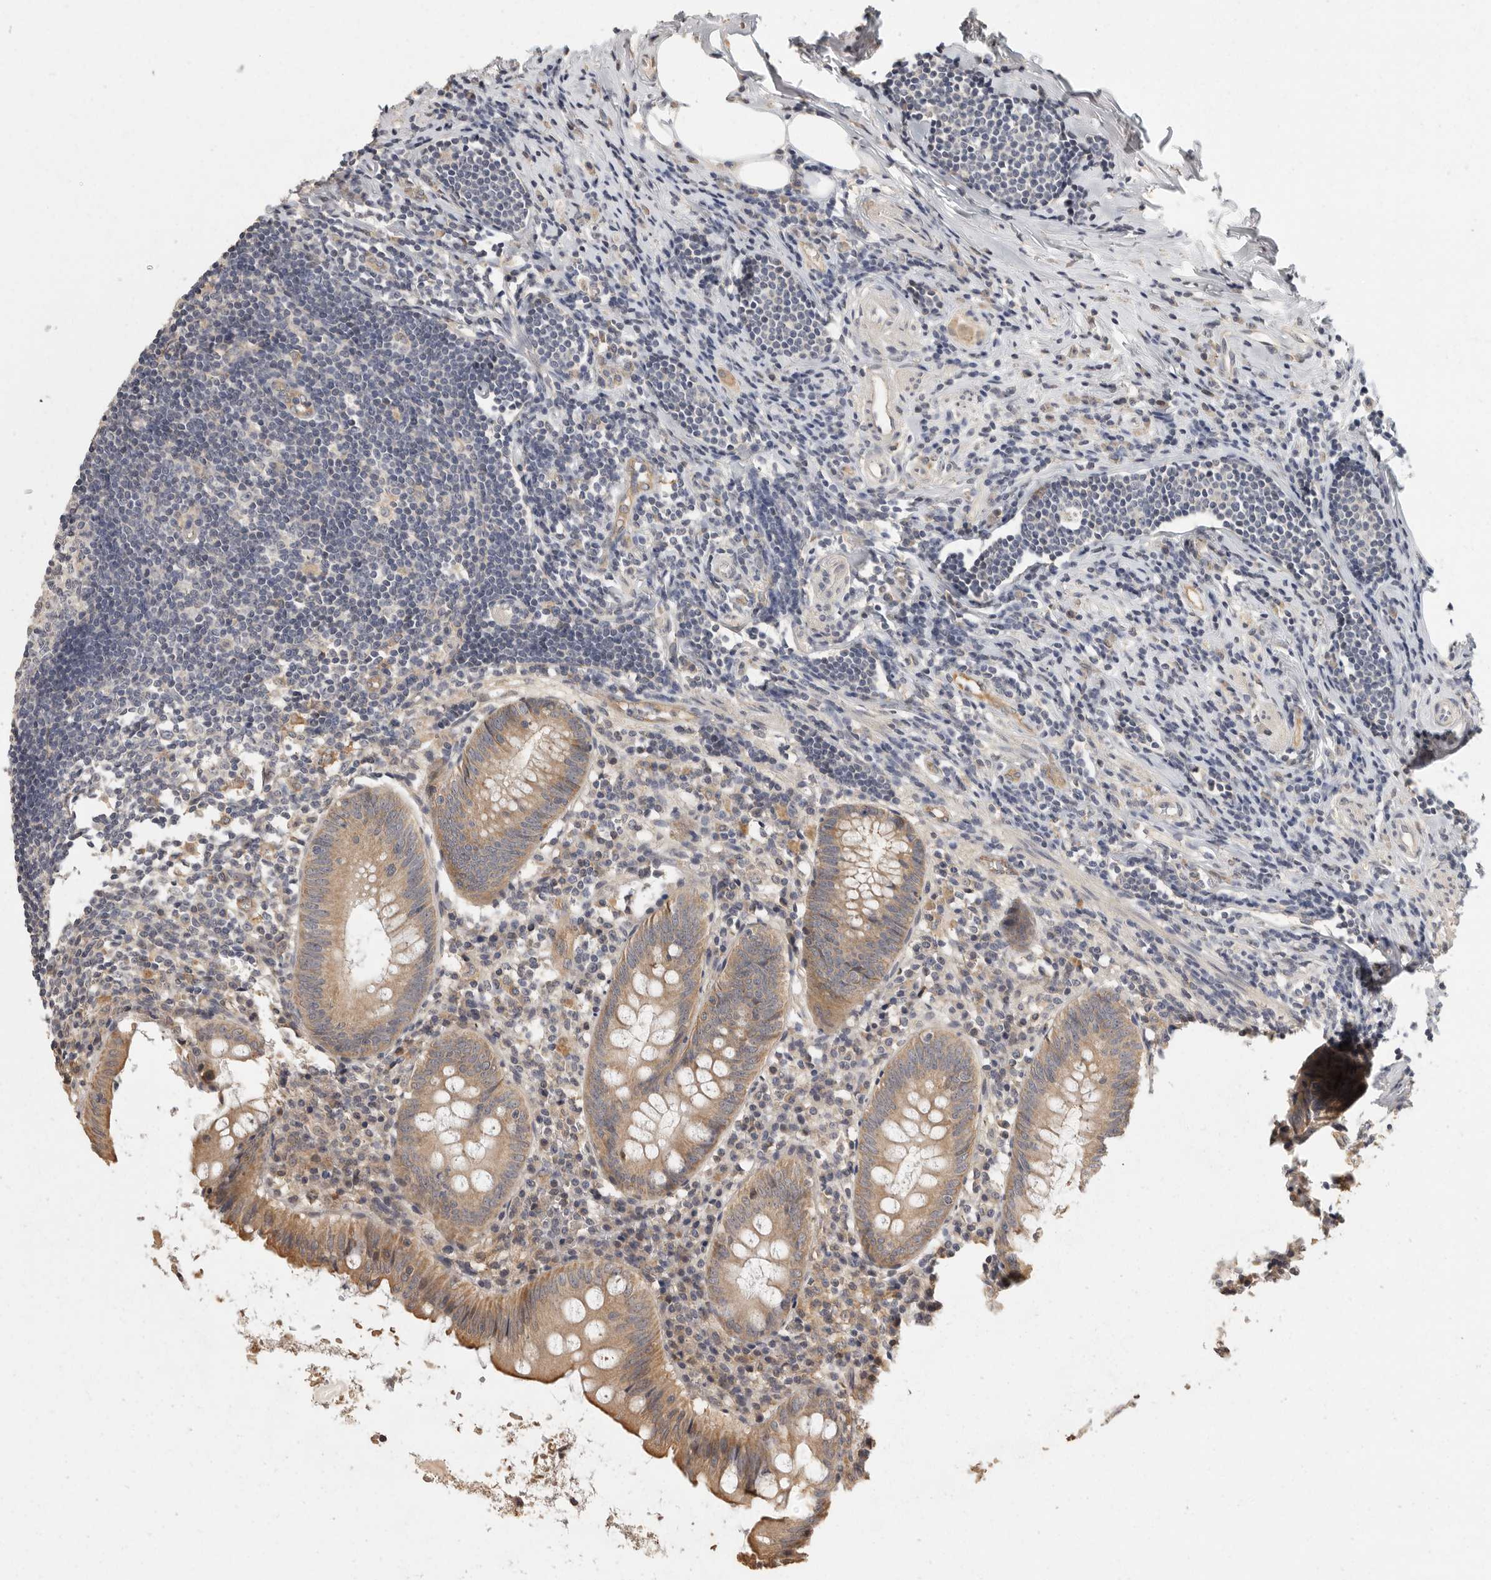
{"staining": {"intensity": "moderate", "quantity": ">75%", "location": "cytoplasmic/membranous"}, "tissue": "appendix", "cell_type": "Glandular cells", "image_type": "normal", "snomed": [{"axis": "morphology", "description": "Normal tissue, NOS"}, {"axis": "topography", "description": "Appendix"}], "caption": "Immunohistochemistry photomicrograph of benign appendix stained for a protein (brown), which reveals medium levels of moderate cytoplasmic/membranous expression in approximately >75% of glandular cells.", "gene": "BAIAP2", "patient": {"sex": "female", "age": 54}}